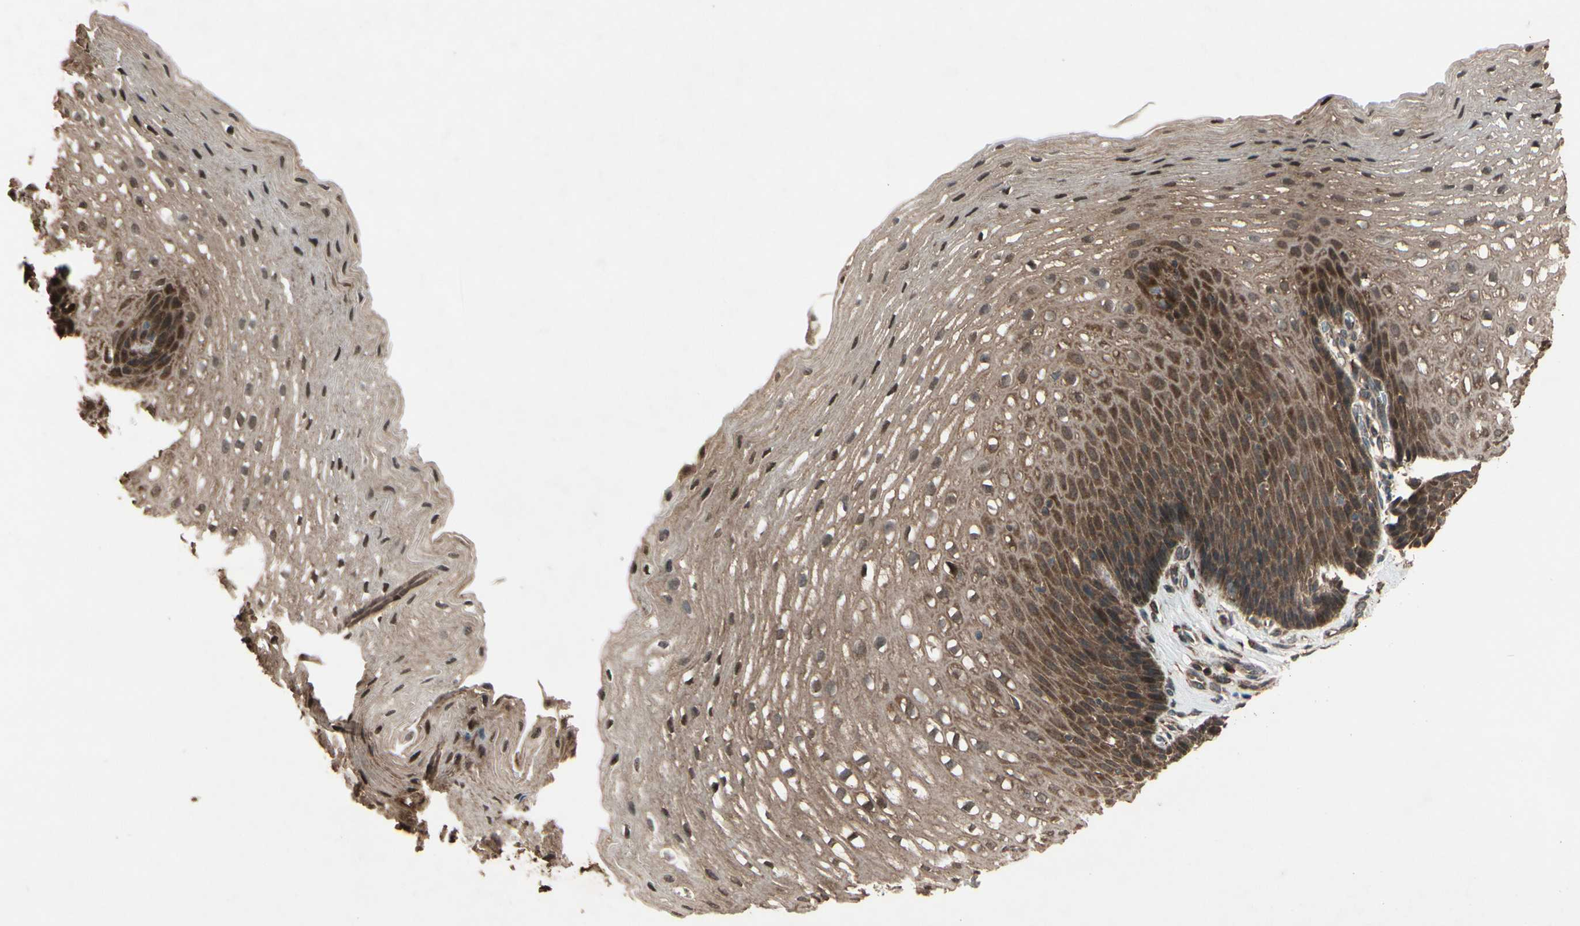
{"staining": {"intensity": "moderate", "quantity": "25%-75%", "location": "cytoplasmic/membranous,nuclear"}, "tissue": "esophagus", "cell_type": "Squamous epithelial cells", "image_type": "normal", "snomed": [{"axis": "morphology", "description": "Normal tissue, NOS"}, {"axis": "topography", "description": "Esophagus"}], "caption": "IHC micrograph of unremarkable esophagus: esophagus stained using immunohistochemistry exhibits medium levels of moderate protein expression localized specifically in the cytoplasmic/membranous,nuclear of squamous epithelial cells, appearing as a cytoplasmic/membranous,nuclear brown color.", "gene": "CSF1R", "patient": {"sex": "male", "age": 48}}